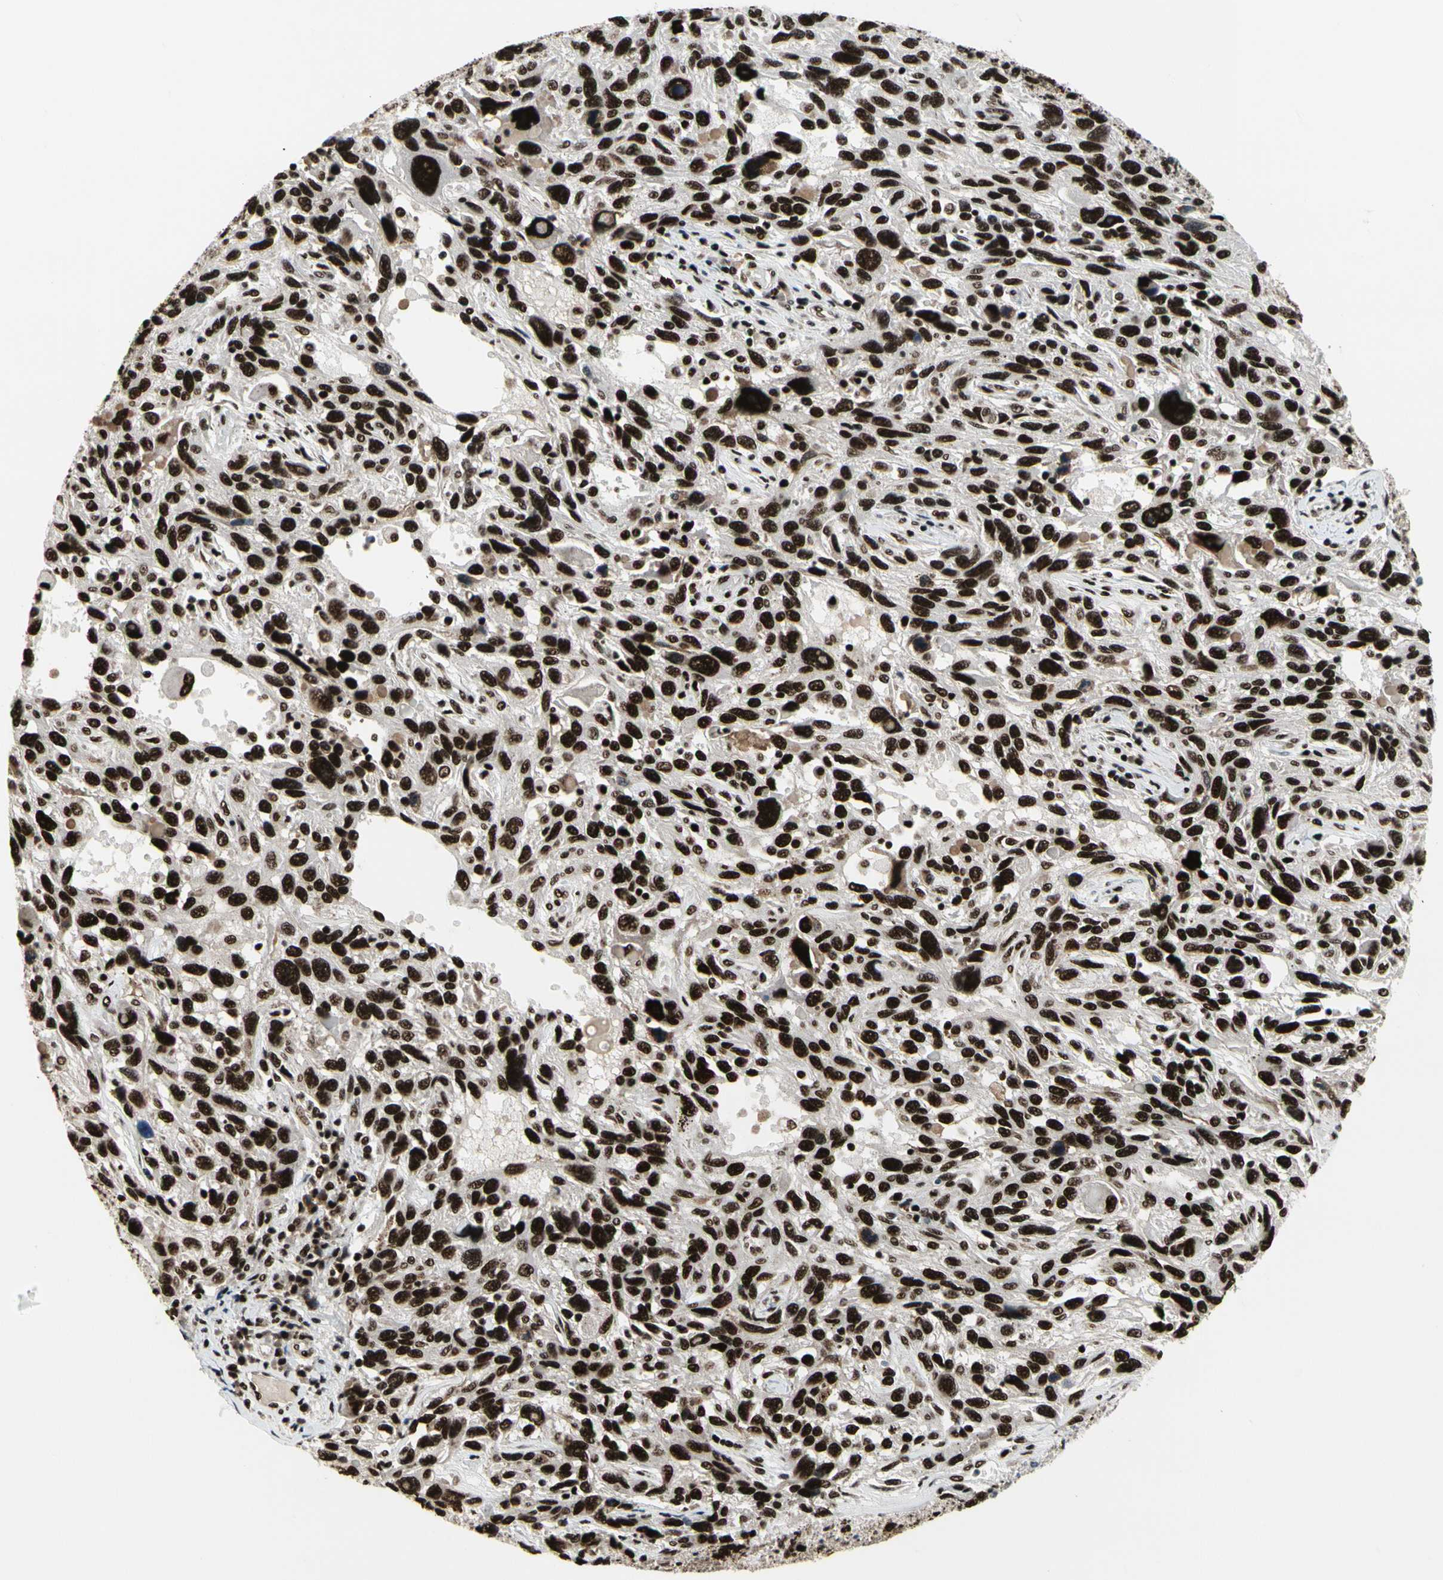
{"staining": {"intensity": "strong", "quantity": ">75%", "location": "nuclear"}, "tissue": "melanoma", "cell_type": "Tumor cells", "image_type": "cancer", "snomed": [{"axis": "morphology", "description": "Malignant melanoma, NOS"}, {"axis": "topography", "description": "Skin"}], "caption": "This is an image of IHC staining of melanoma, which shows strong staining in the nuclear of tumor cells.", "gene": "SRSF11", "patient": {"sex": "male", "age": 53}}